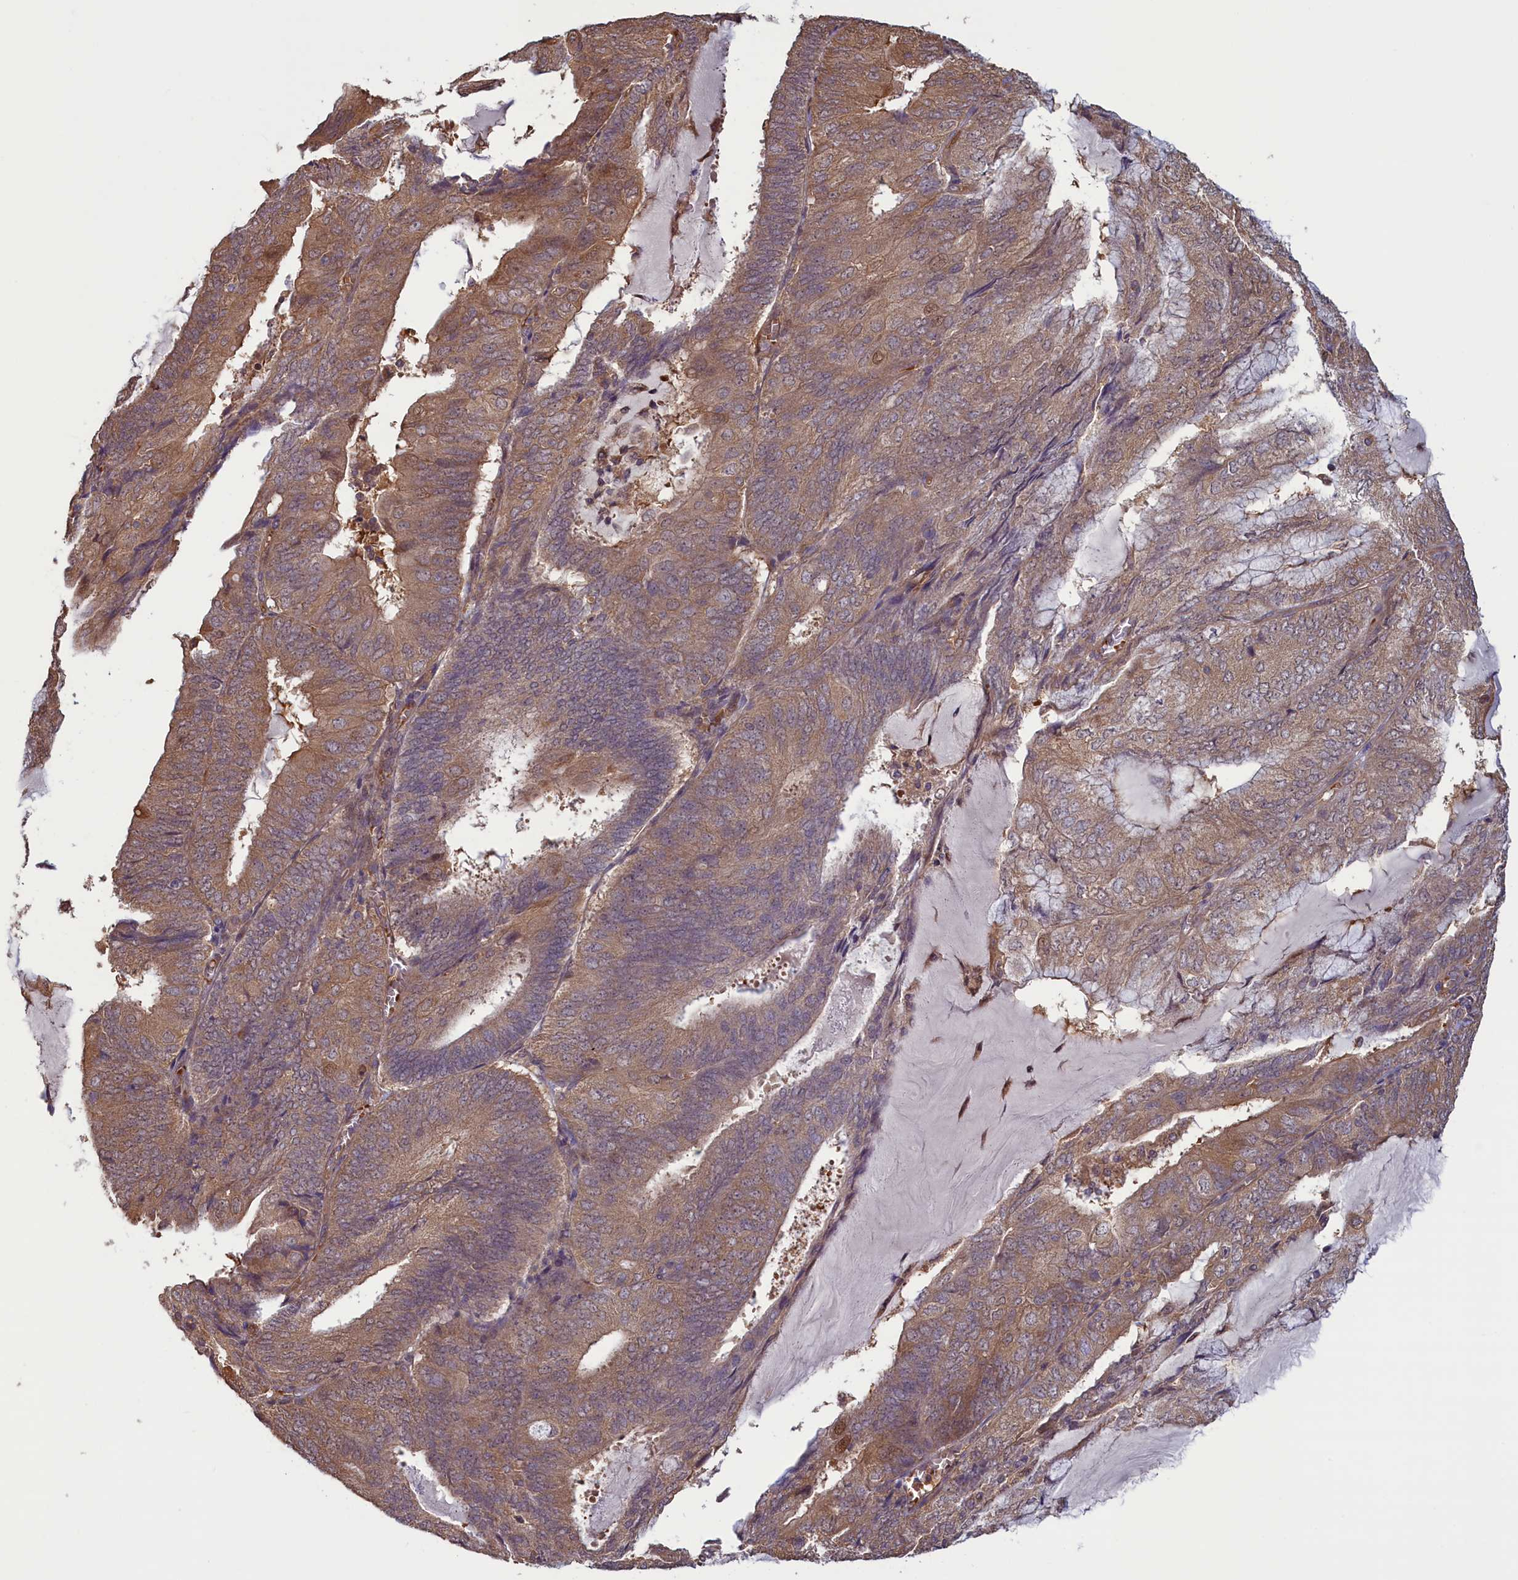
{"staining": {"intensity": "moderate", "quantity": ">75%", "location": "cytoplasmic/membranous"}, "tissue": "endometrial cancer", "cell_type": "Tumor cells", "image_type": "cancer", "snomed": [{"axis": "morphology", "description": "Adenocarcinoma, NOS"}, {"axis": "topography", "description": "Endometrium"}], "caption": "The image demonstrates immunohistochemical staining of endometrial cancer (adenocarcinoma). There is moderate cytoplasmic/membranous expression is appreciated in about >75% of tumor cells.", "gene": "CIAO2B", "patient": {"sex": "female", "age": 81}}